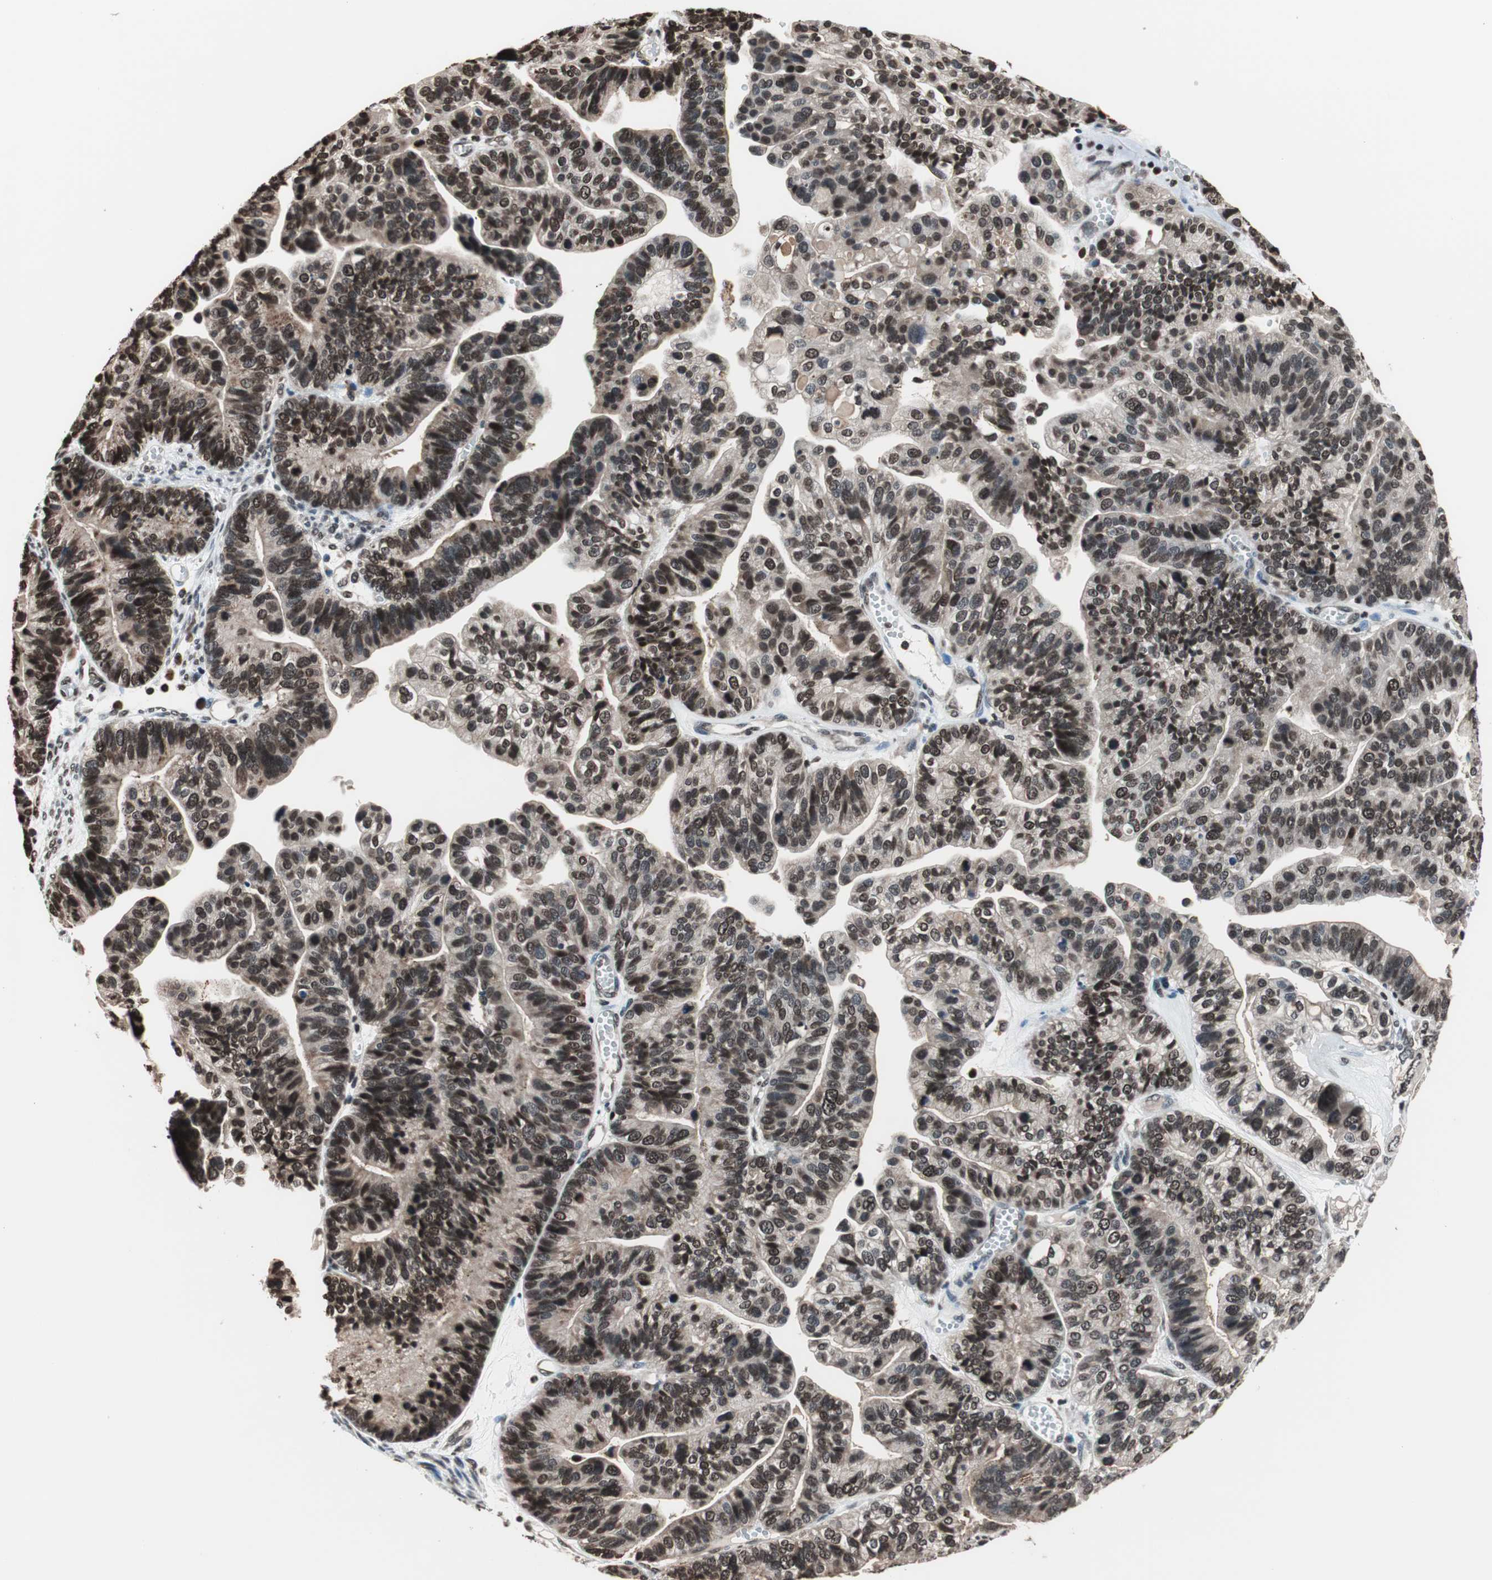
{"staining": {"intensity": "moderate", "quantity": ">75%", "location": "nuclear"}, "tissue": "ovarian cancer", "cell_type": "Tumor cells", "image_type": "cancer", "snomed": [{"axis": "morphology", "description": "Cystadenocarcinoma, serous, NOS"}, {"axis": "topography", "description": "Ovary"}], "caption": "This image displays IHC staining of serous cystadenocarcinoma (ovarian), with medium moderate nuclear positivity in about >75% of tumor cells.", "gene": "RFC1", "patient": {"sex": "female", "age": 56}}